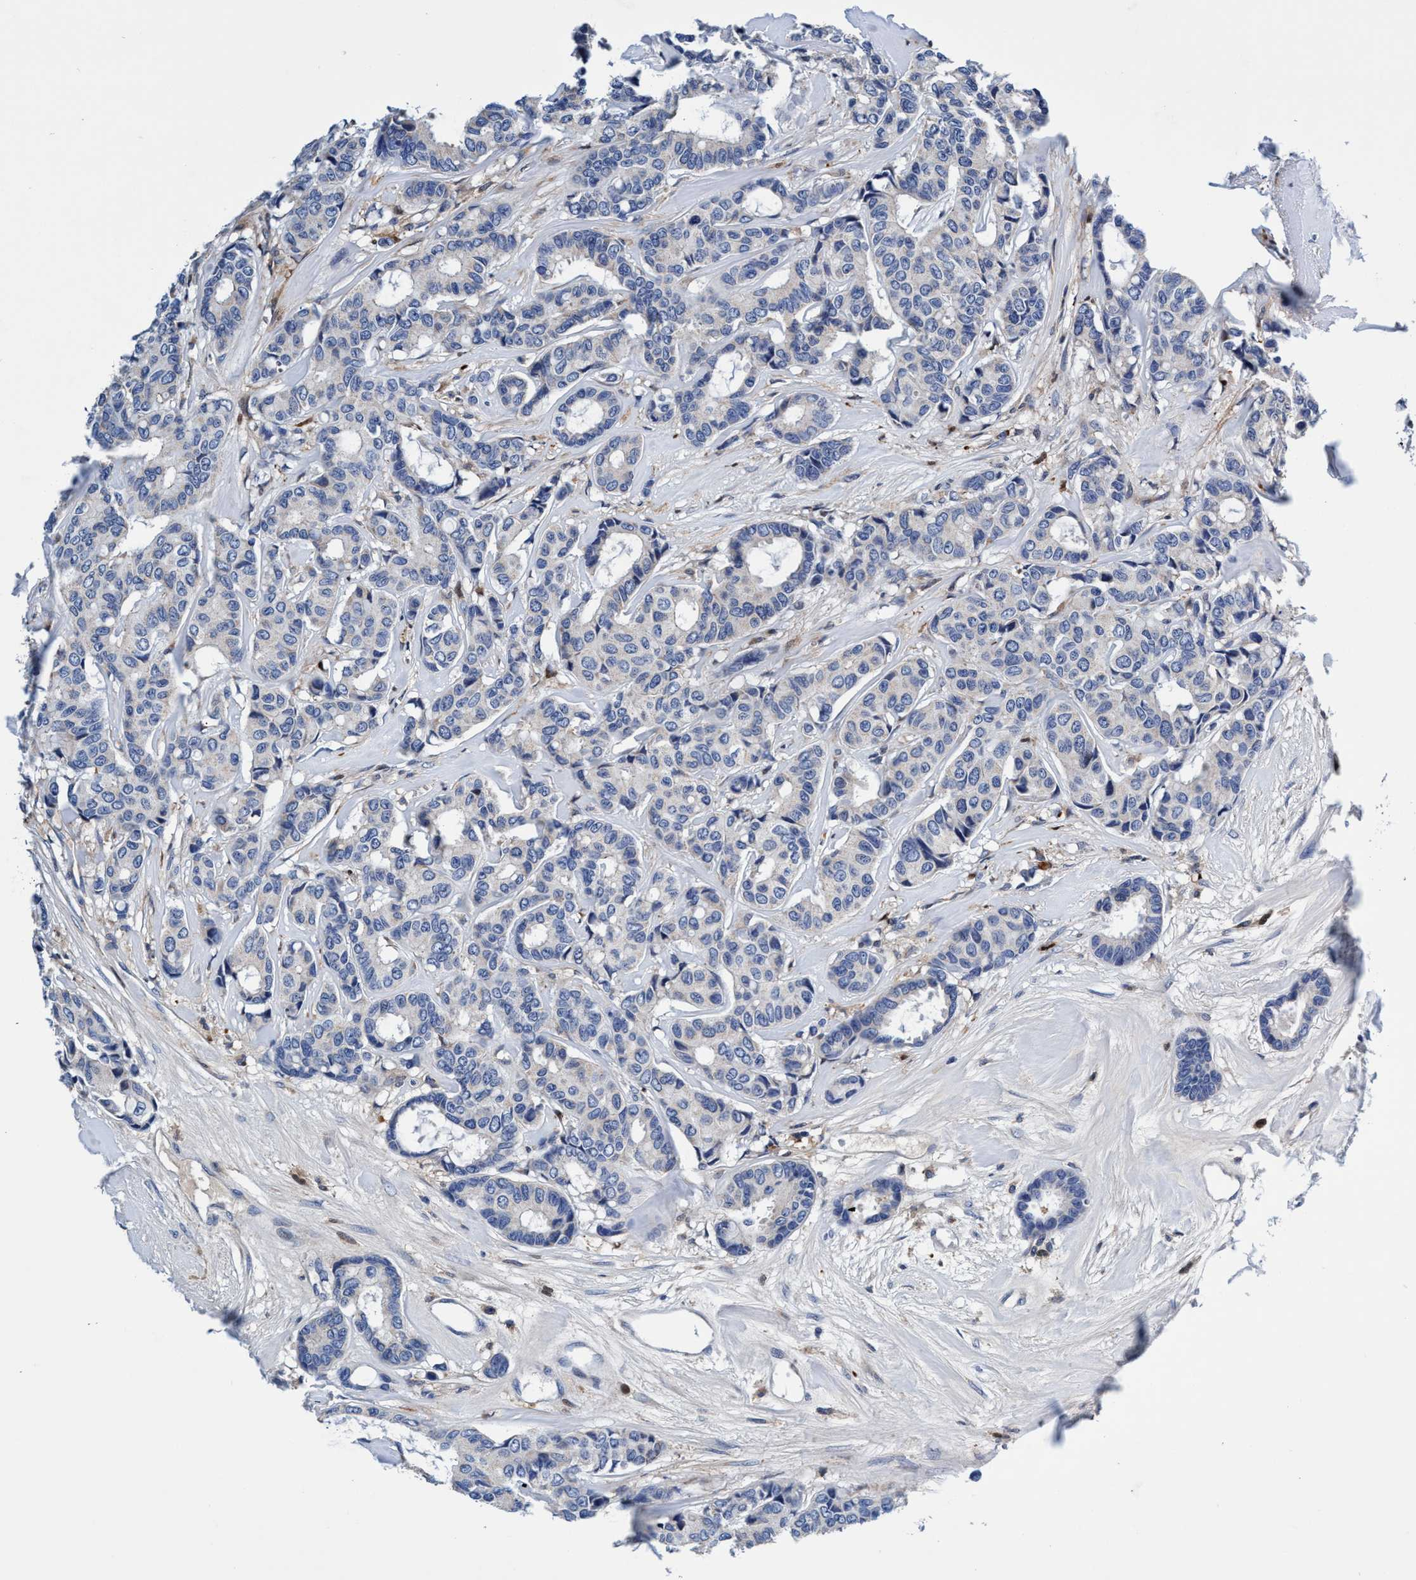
{"staining": {"intensity": "negative", "quantity": "none", "location": "none"}, "tissue": "breast cancer", "cell_type": "Tumor cells", "image_type": "cancer", "snomed": [{"axis": "morphology", "description": "Duct carcinoma"}, {"axis": "topography", "description": "Breast"}], "caption": "Immunohistochemistry (IHC) image of human breast cancer stained for a protein (brown), which displays no expression in tumor cells.", "gene": "UBALD2", "patient": {"sex": "female", "age": 87}}